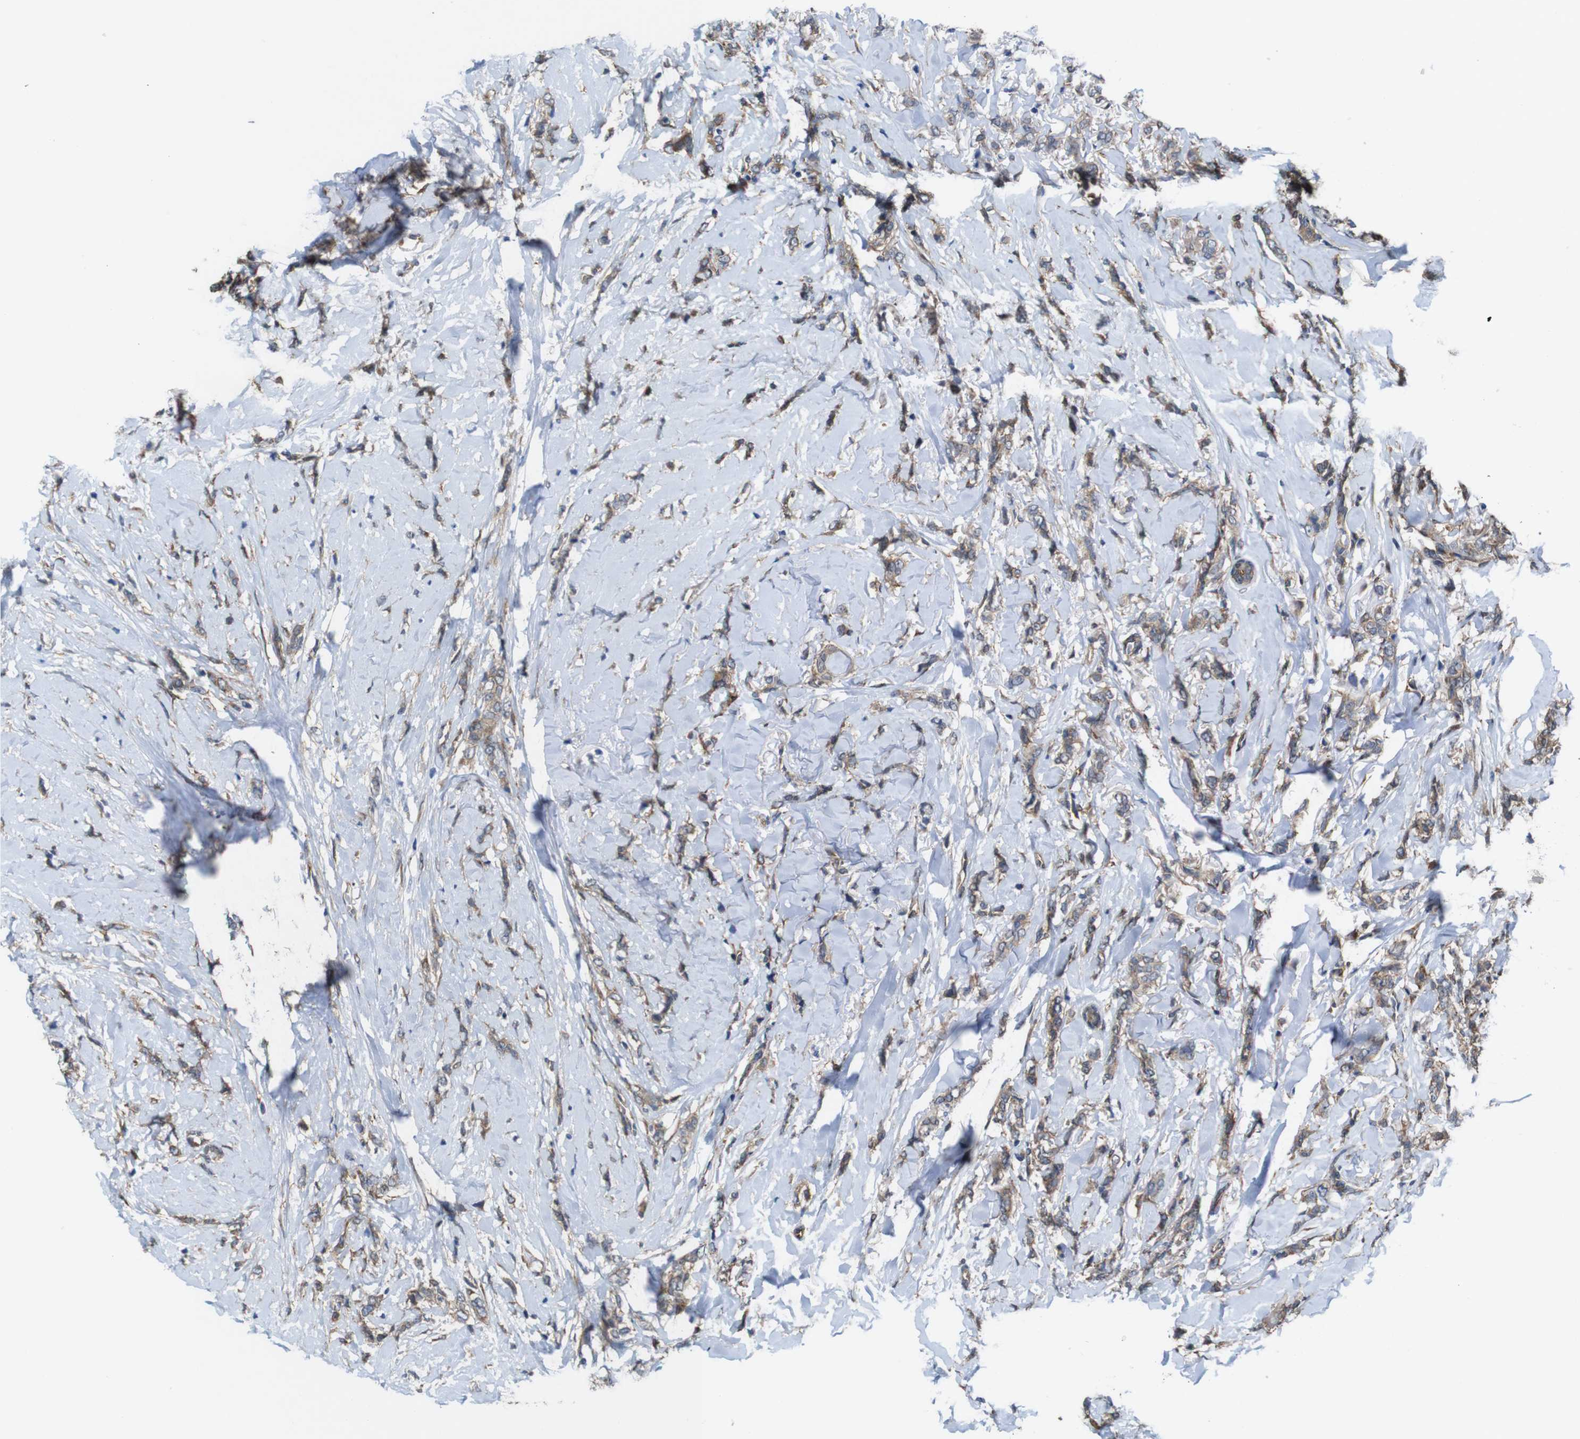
{"staining": {"intensity": "moderate", "quantity": ">75%", "location": "cytoplasmic/membranous"}, "tissue": "breast cancer", "cell_type": "Tumor cells", "image_type": "cancer", "snomed": [{"axis": "morphology", "description": "Lobular carcinoma"}, {"axis": "topography", "description": "Skin"}, {"axis": "topography", "description": "Breast"}], "caption": "Protein staining by immunohistochemistry (IHC) reveals moderate cytoplasmic/membranous positivity in about >75% of tumor cells in breast lobular carcinoma. Using DAB (3,3'-diaminobenzidine) (brown) and hematoxylin (blue) stains, captured at high magnification using brightfield microscopy.", "gene": "PTGER4", "patient": {"sex": "female", "age": 46}}